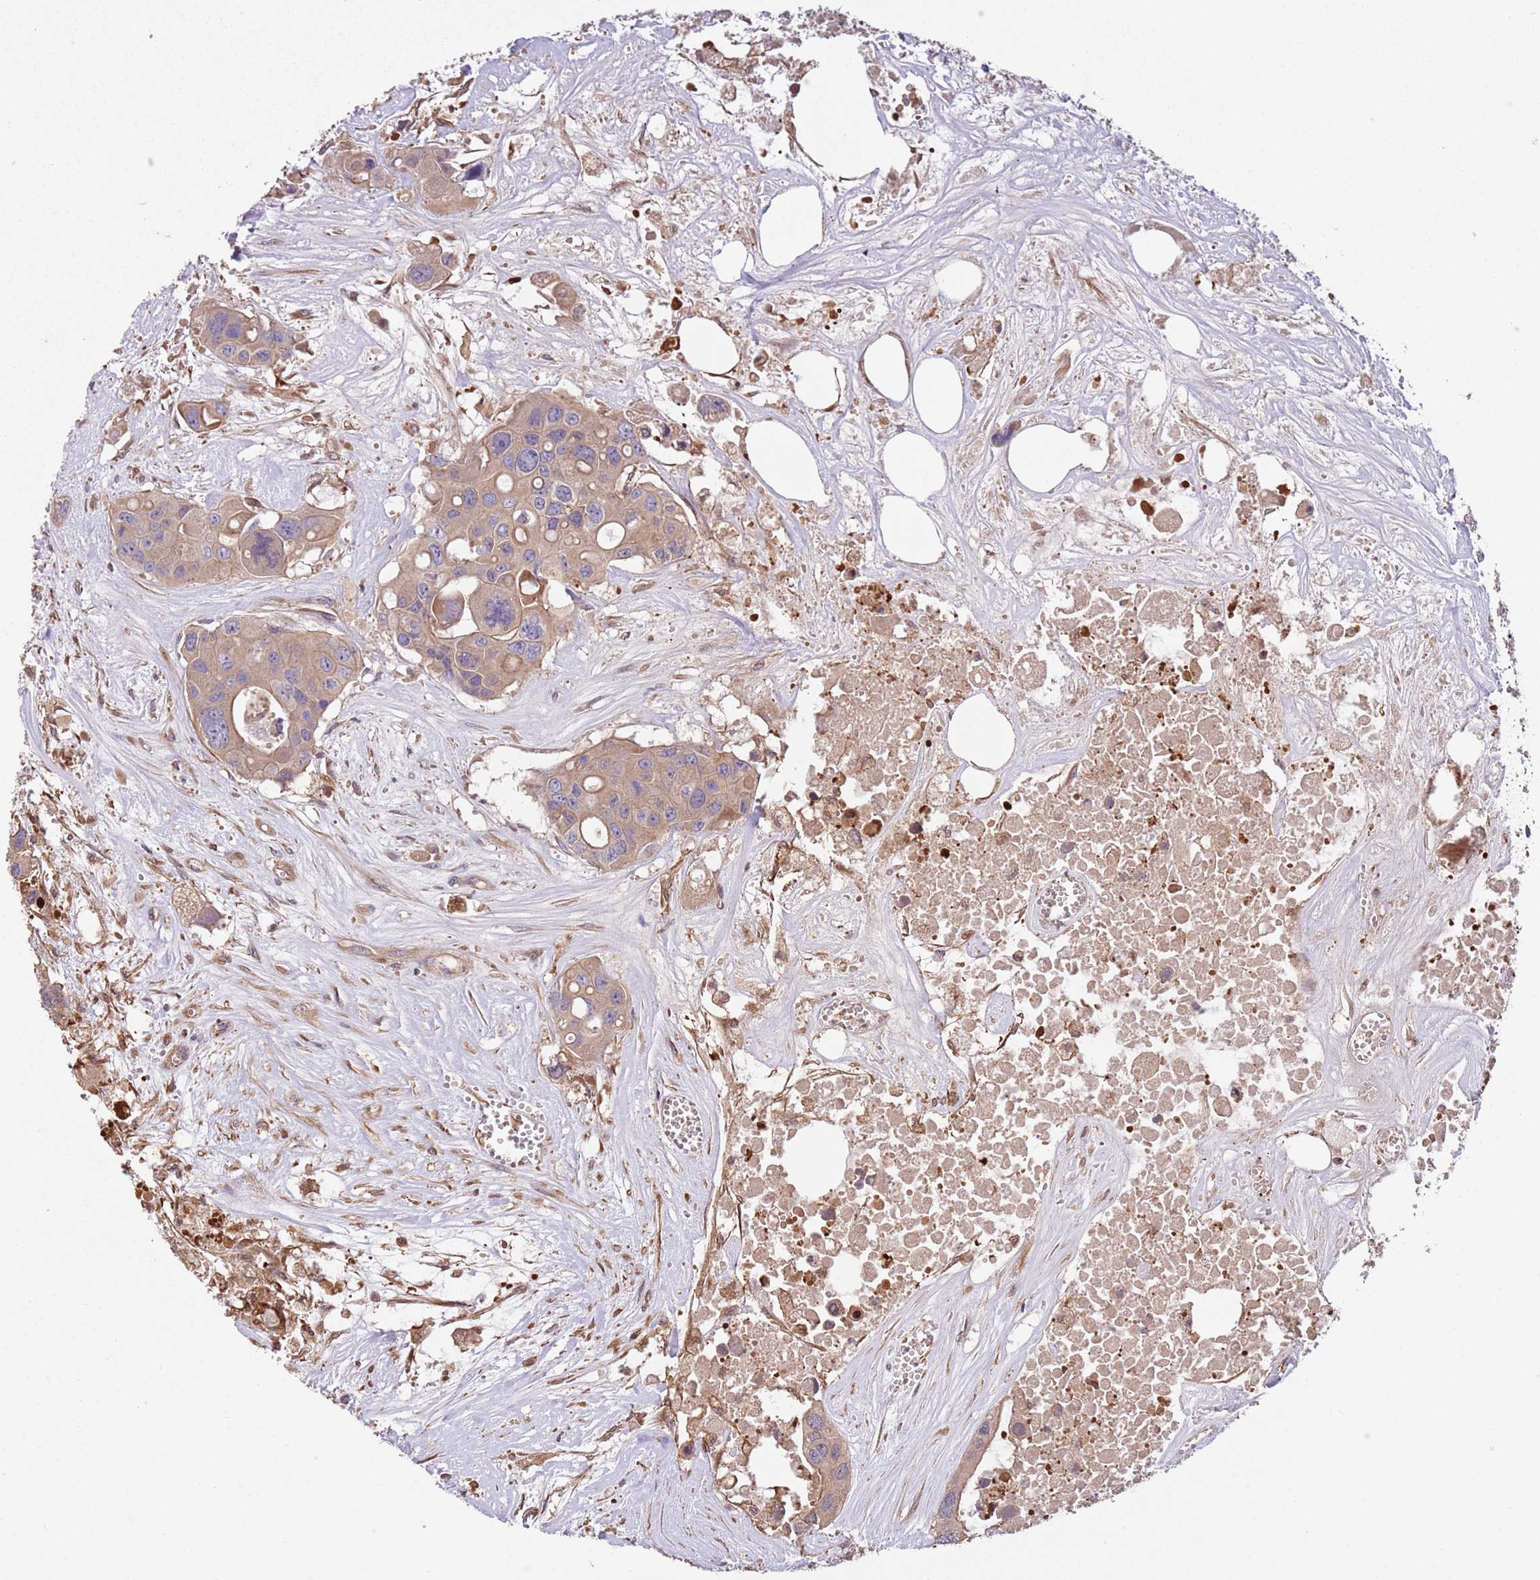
{"staining": {"intensity": "moderate", "quantity": ">75%", "location": "cytoplasmic/membranous"}, "tissue": "colorectal cancer", "cell_type": "Tumor cells", "image_type": "cancer", "snomed": [{"axis": "morphology", "description": "Adenocarcinoma, NOS"}, {"axis": "topography", "description": "Colon"}], "caption": "This is an image of immunohistochemistry (IHC) staining of adenocarcinoma (colorectal), which shows moderate staining in the cytoplasmic/membranous of tumor cells.", "gene": "FAM89B", "patient": {"sex": "male", "age": 77}}